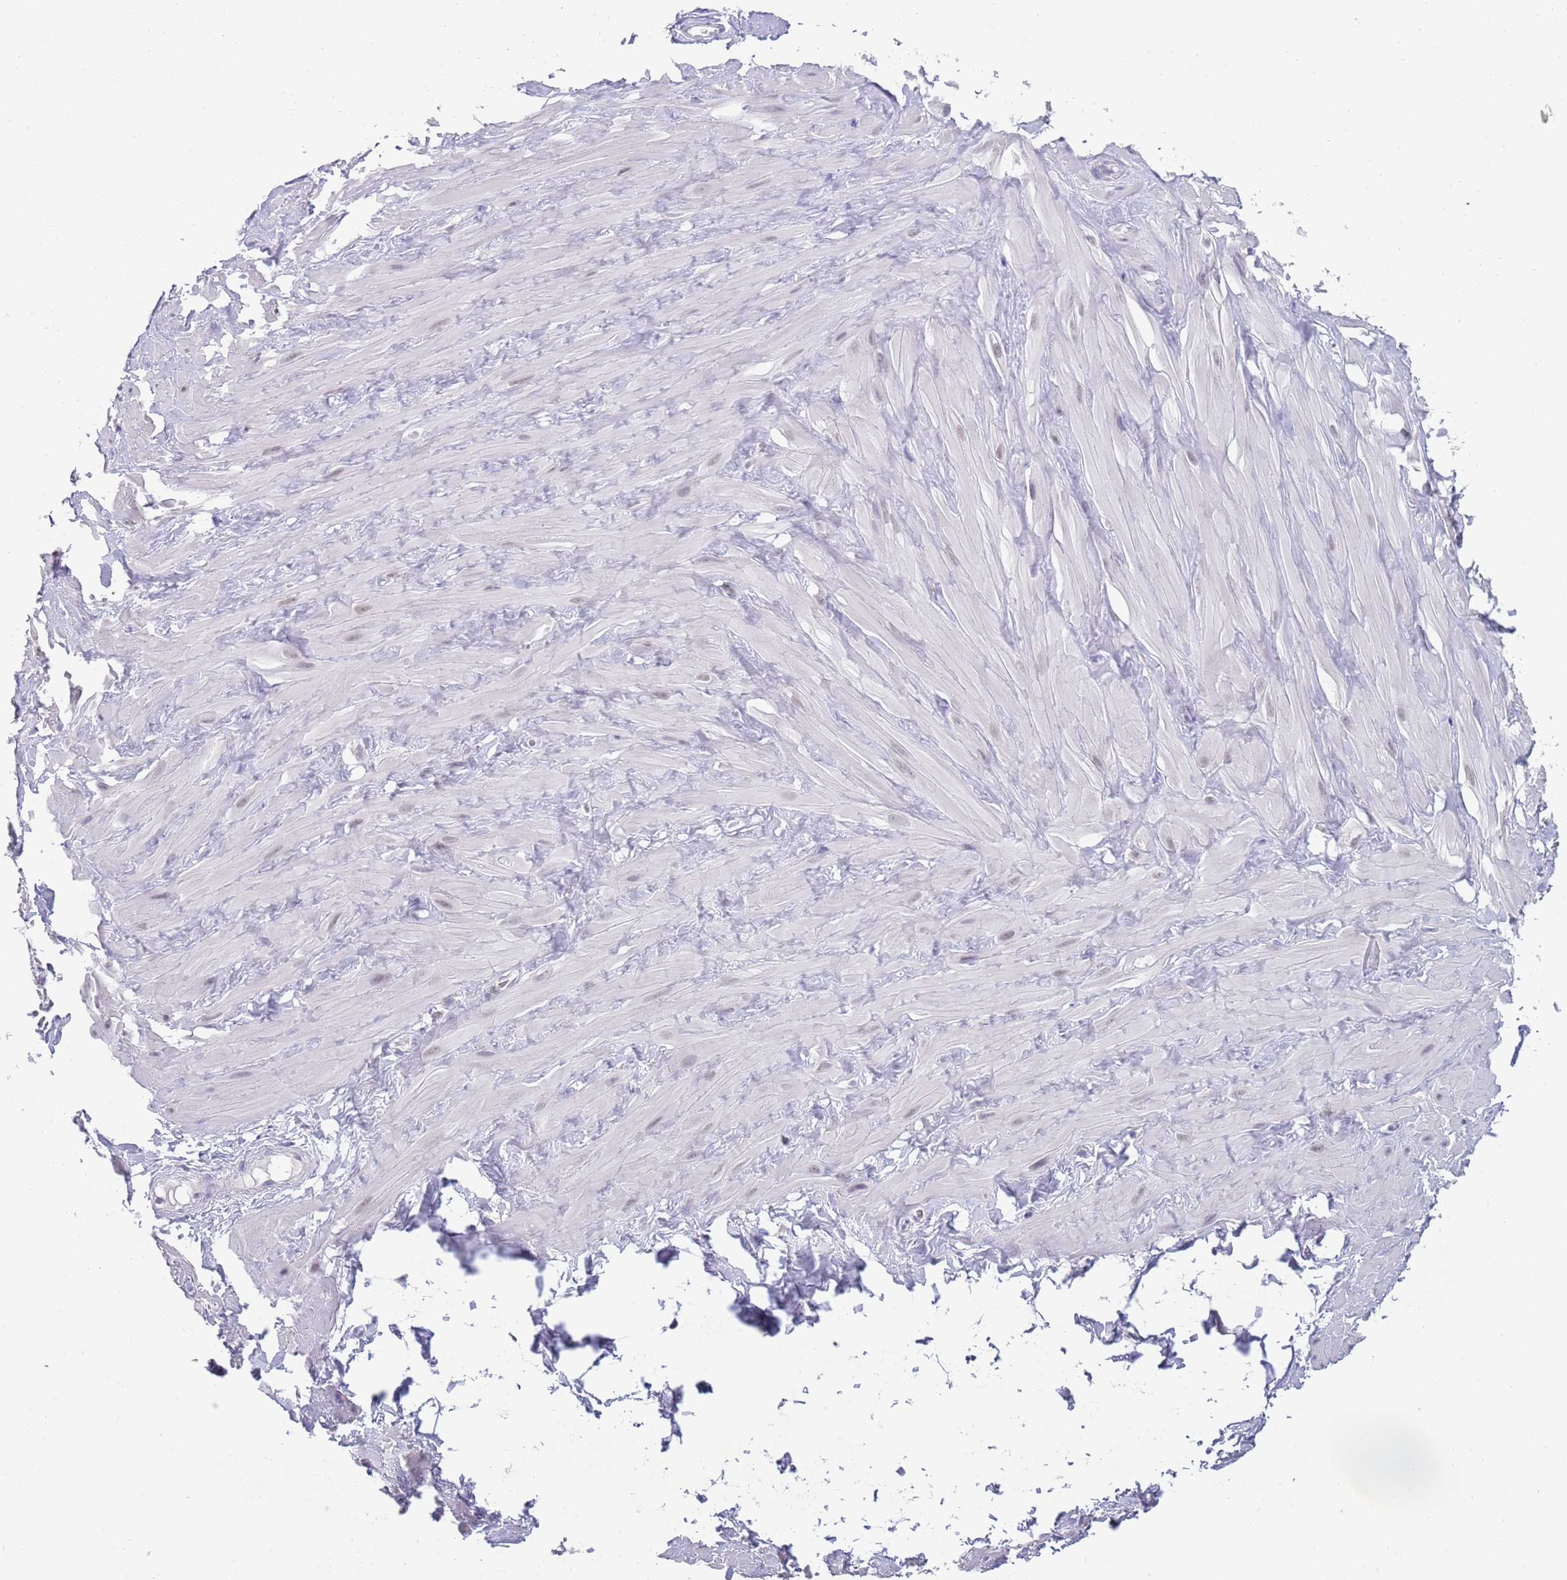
{"staining": {"intensity": "negative", "quantity": "none", "location": "none"}, "tissue": "adipose tissue", "cell_type": "Adipocytes", "image_type": "normal", "snomed": [{"axis": "morphology", "description": "Normal tissue, NOS"}, {"axis": "topography", "description": "Soft tissue"}, {"axis": "topography", "description": "Adipose tissue"}, {"axis": "topography", "description": "Vascular tissue"}, {"axis": "topography", "description": "Peripheral nerve tissue"}], "caption": "Immunohistochemistry (IHC) histopathology image of benign human adipose tissue stained for a protein (brown), which exhibits no positivity in adipocytes.", "gene": "SEPHS2", "patient": {"sex": "male", "age": 46}}